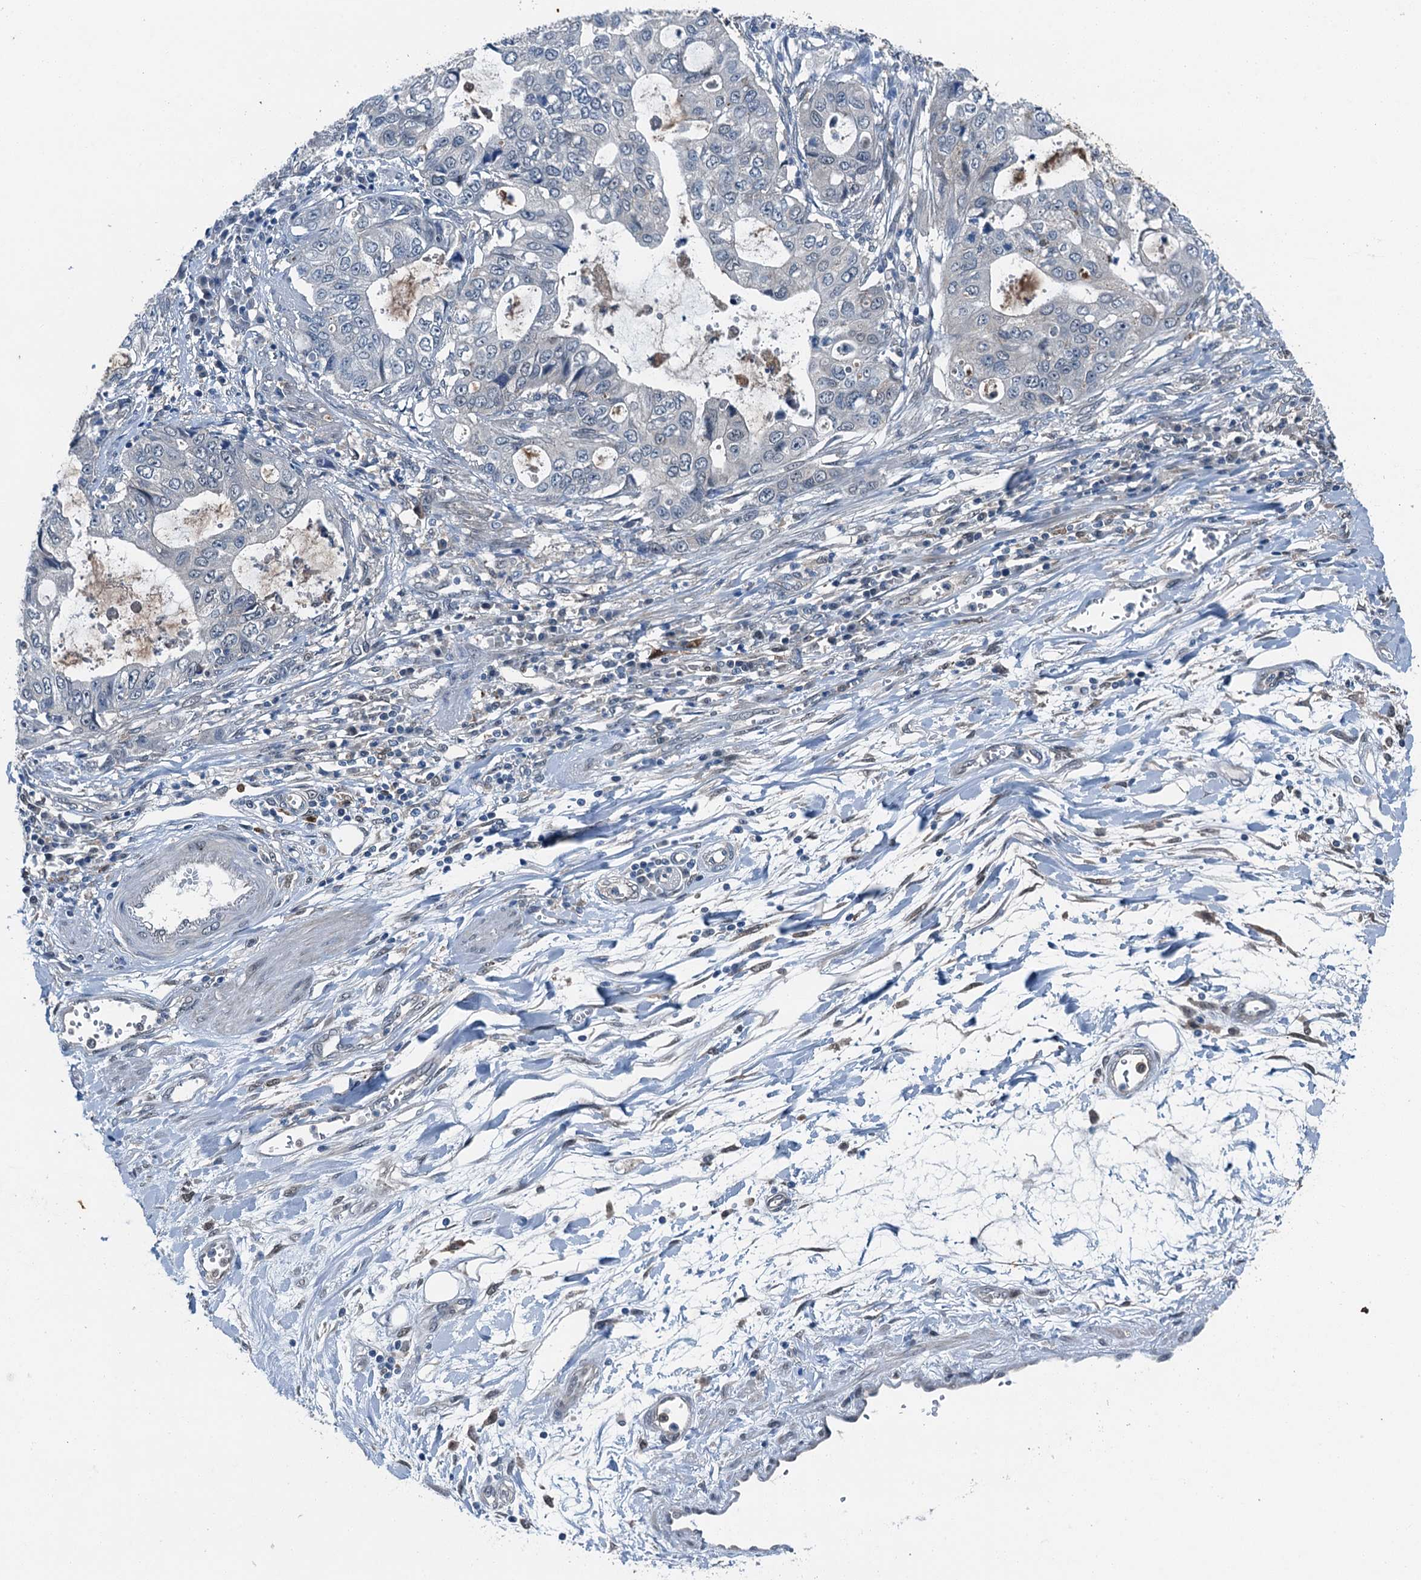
{"staining": {"intensity": "negative", "quantity": "none", "location": "none"}, "tissue": "stomach cancer", "cell_type": "Tumor cells", "image_type": "cancer", "snomed": [{"axis": "morphology", "description": "Adenocarcinoma, NOS"}, {"axis": "topography", "description": "Stomach, upper"}], "caption": "Immunohistochemical staining of human stomach cancer (adenocarcinoma) demonstrates no significant expression in tumor cells.", "gene": "RNH1", "patient": {"sex": "female", "age": 52}}